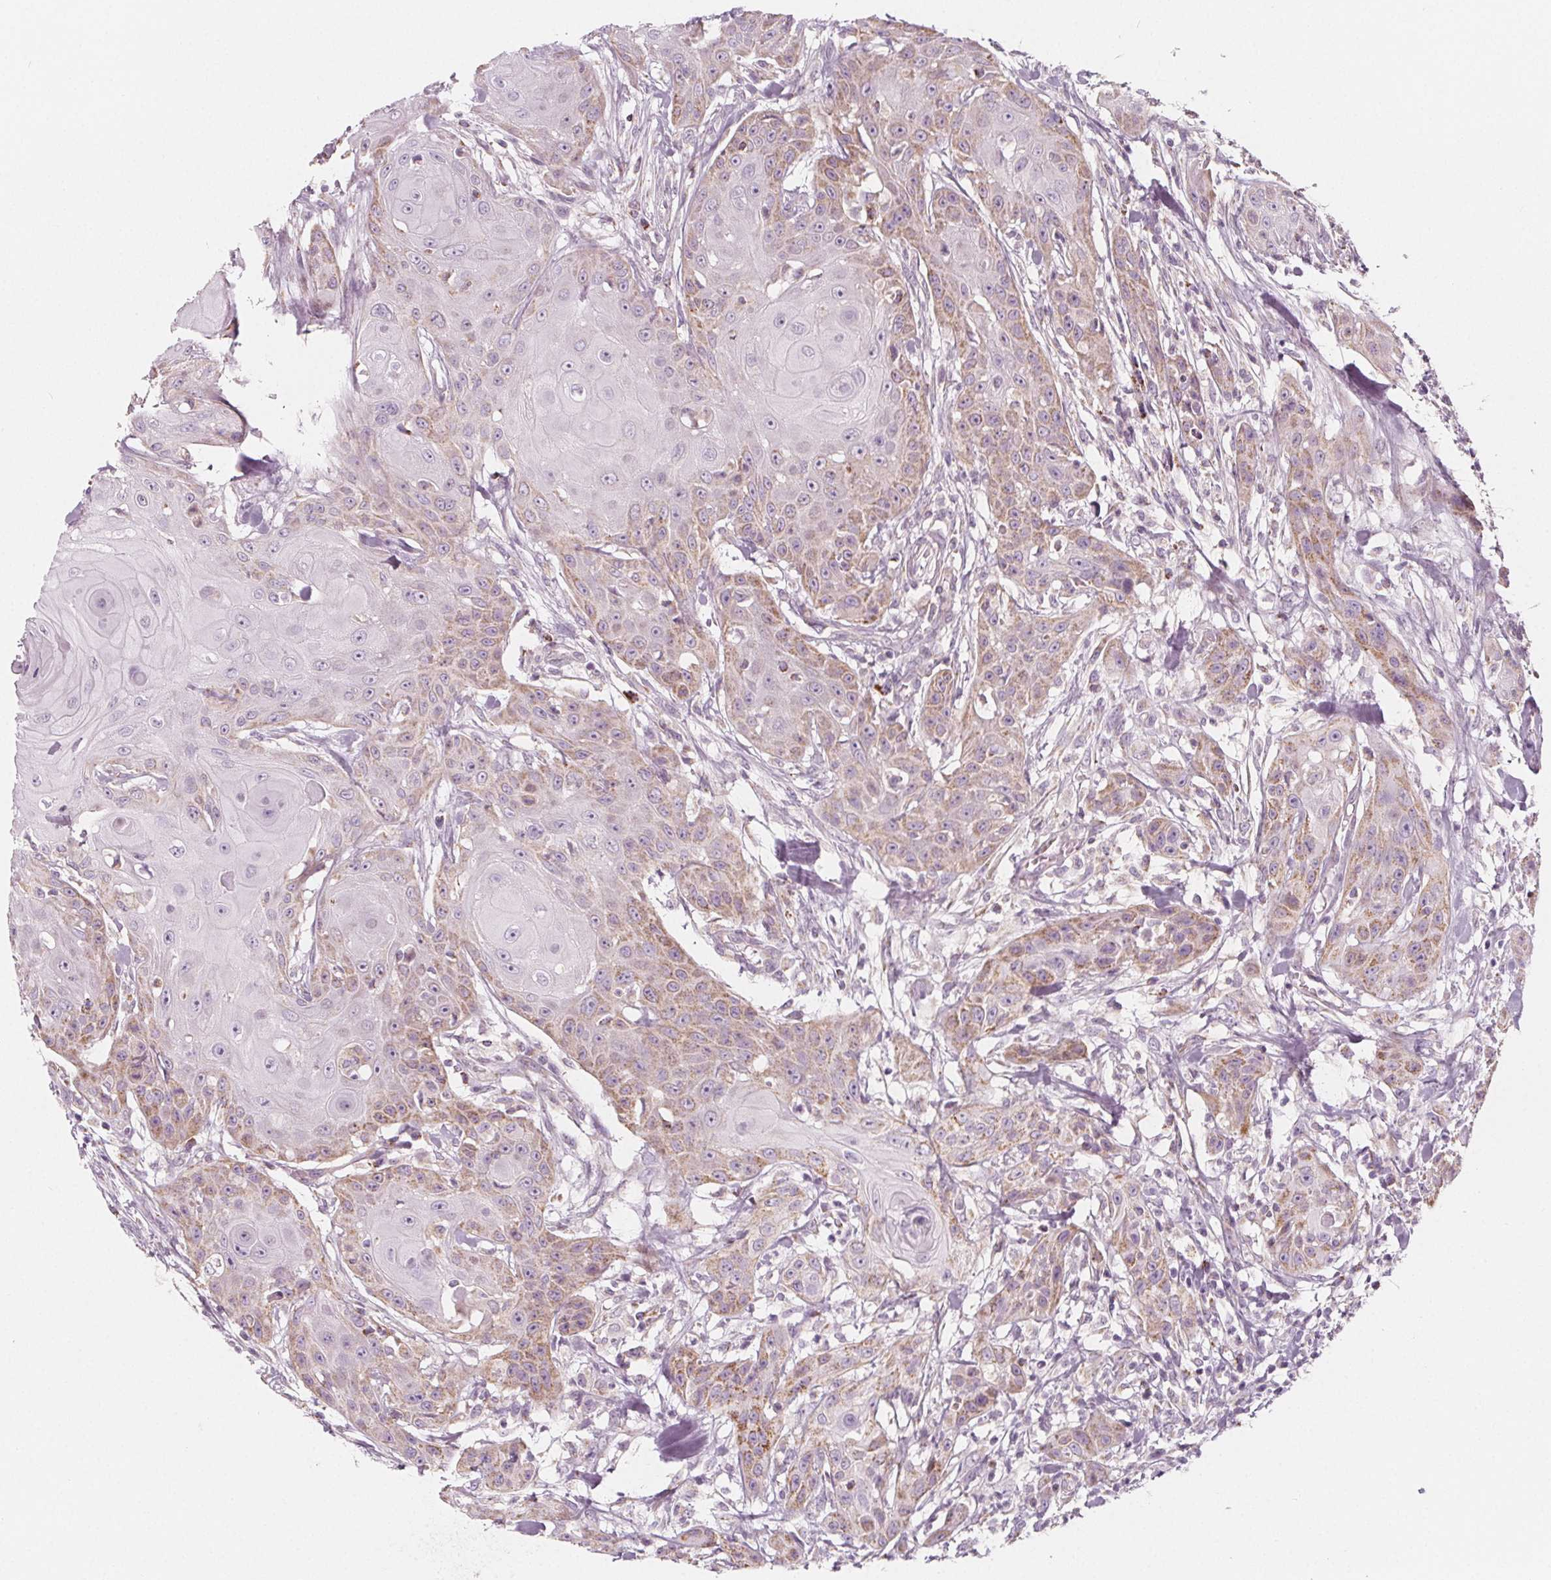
{"staining": {"intensity": "weak", "quantity": "25%-75%", "location": "cytoplasmic/membranous"}, "tissue": "head and neck cancer", "cell_type": "Tumor cells", "image_type": "cancer", "snomed": [{"axis": "morphology", "description": "Squamous cell carcinoma, NOS"}, {"axis": "topography", "description": "Oral tissue"}, {"axis": "topography", "description": "Head-Neck"}], "caption": "This photomicrograph reveals immunohistochemistry (IHC) staining of human squamous cell carcinoma (head and neck), with low weak cytoplasmic/membranous staining in approximately 25%-75% of tumor cells.", "gene": "IL17C", "patient": {"sex": "female", "age": 55}}